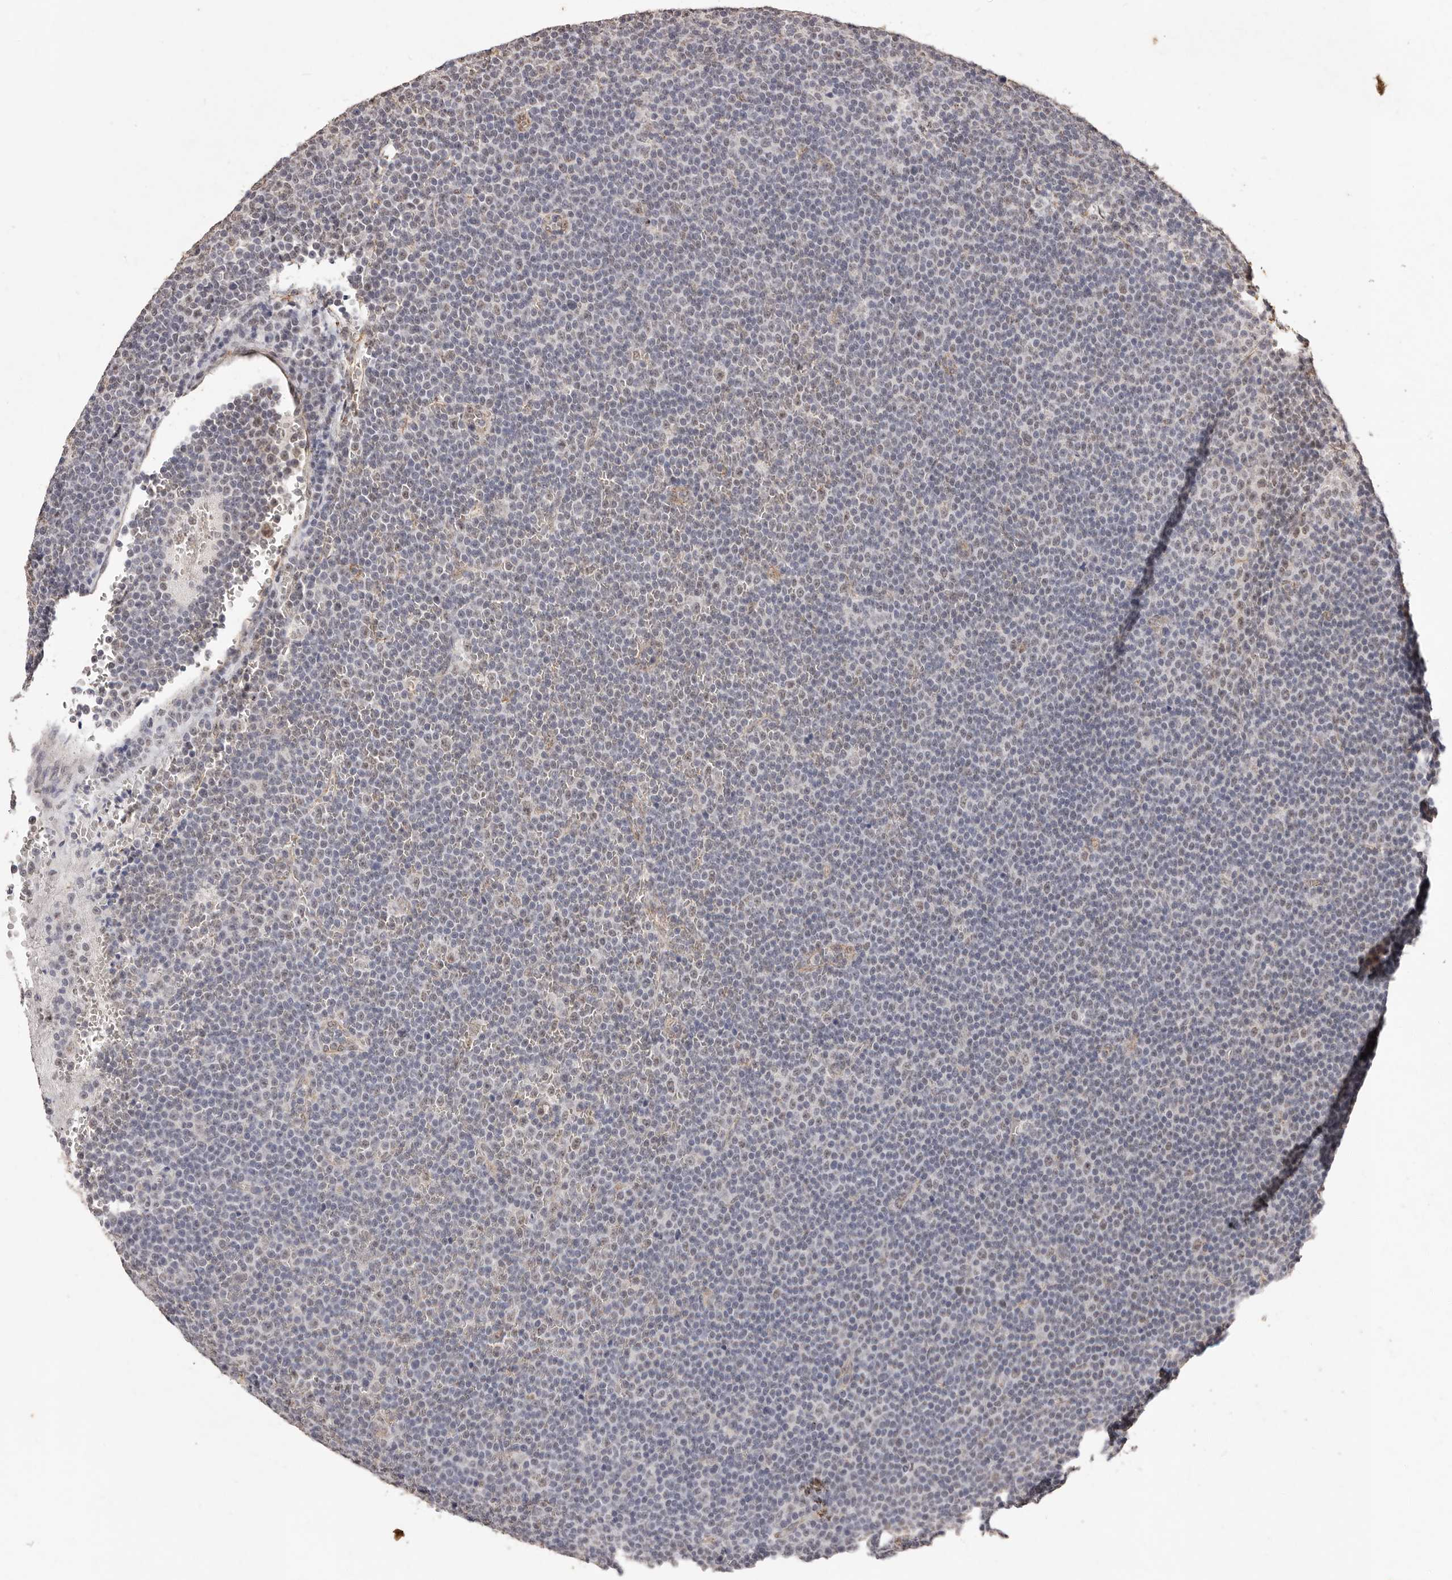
{"staining": {"intensity": "weak", "quantity": "<25%", "location": "nuclear"}, "tissue": "lymphoma", "cell_type": "Tumor cells", "image_type": "cancer", "snomed": [{"axis": "morphology", "description": "Malignant lymphoma, non-Hodgkin's type, Low grade"}, {"axis": "topography", "description": "Lymph node"}], "caption": "Tumor cells are negative for protein expression in human lymphoma.", "gene": "RPS6KA5", "patient": {"sex": "female", "age": 67}}